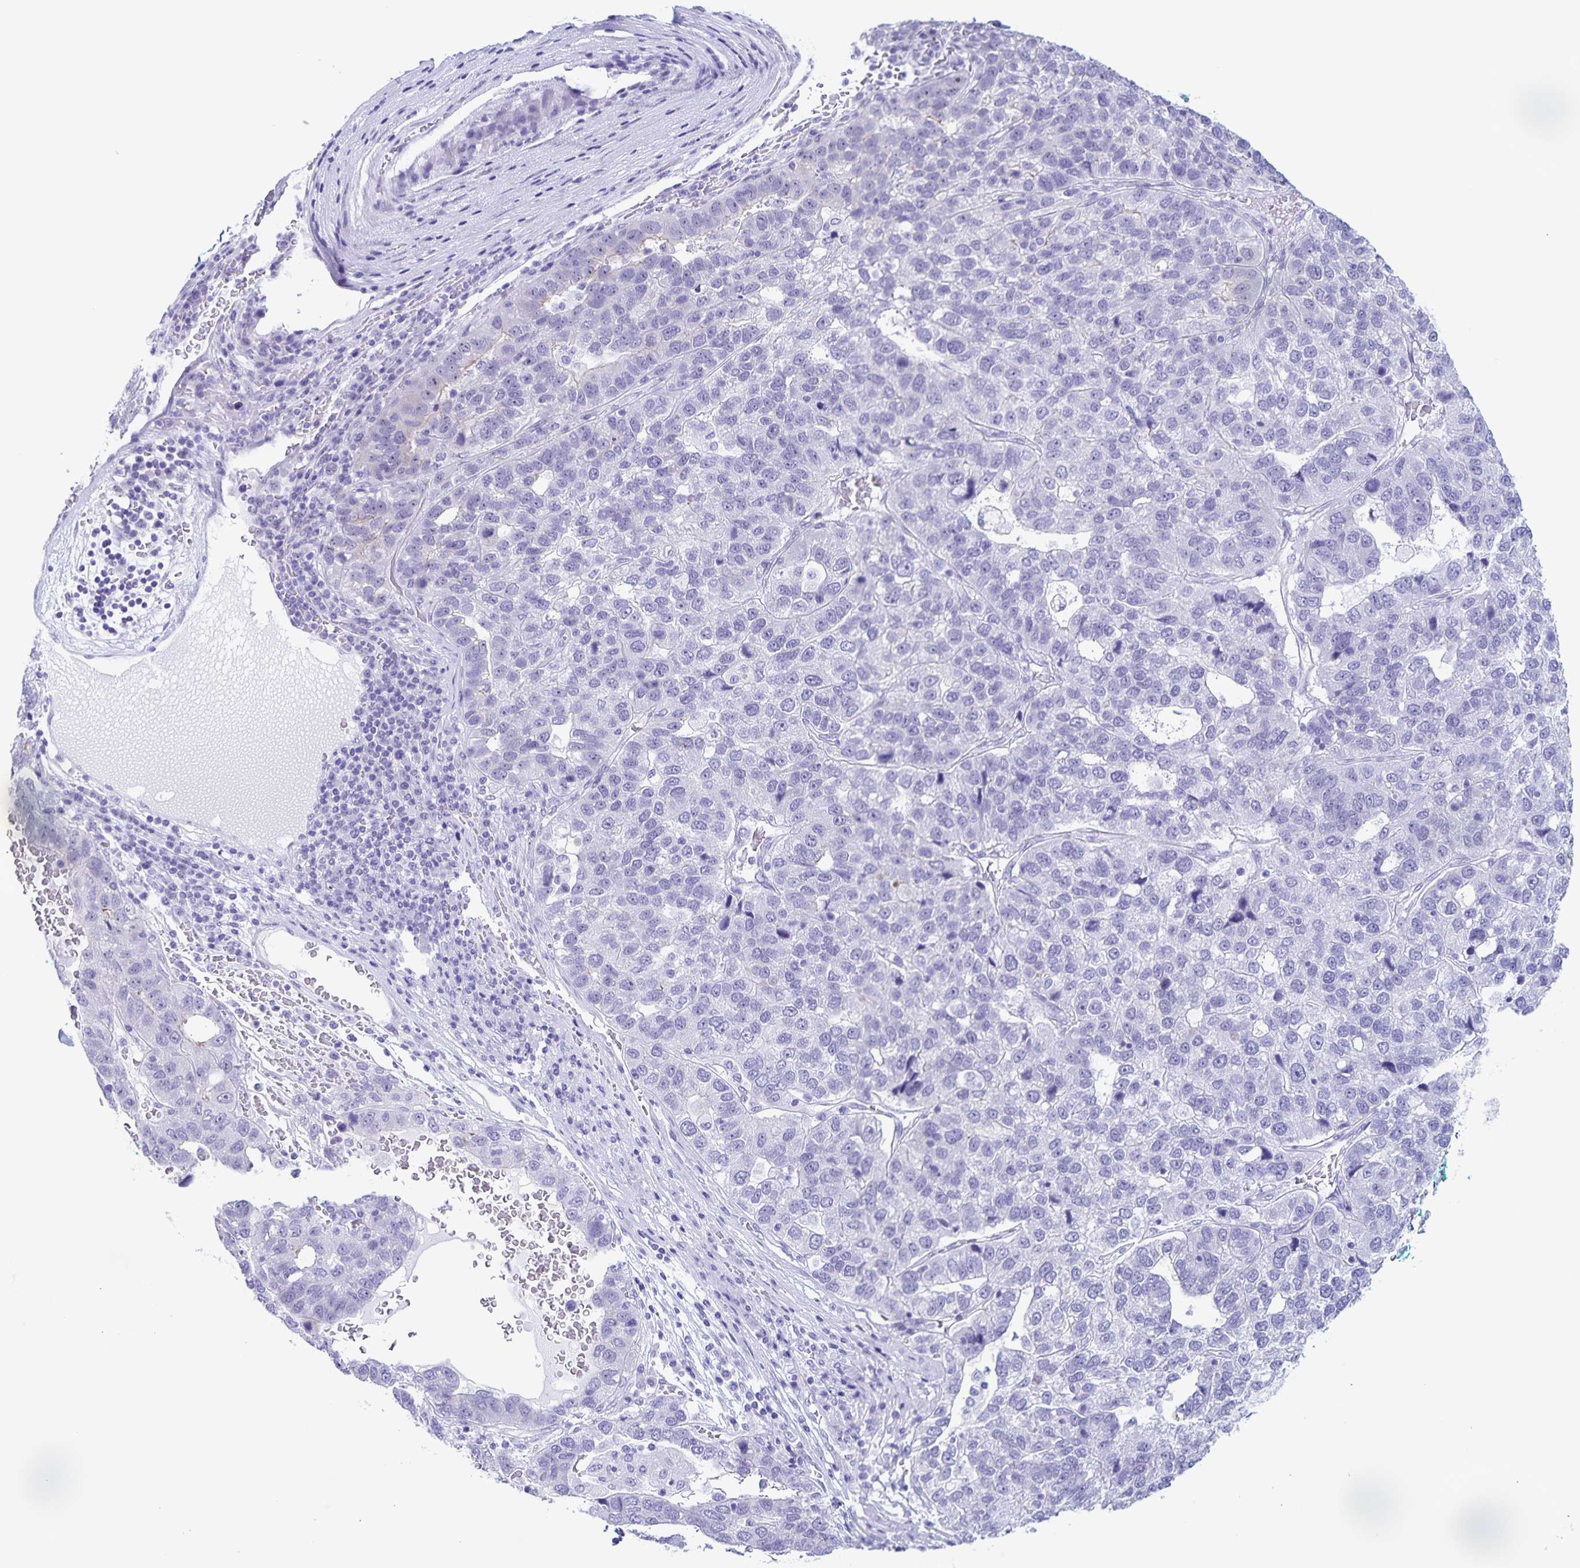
{"staining": {"intensity": "negative", "quantity": "none", "location": "none"}, "tissue": "pancreatic cancer", "cell_type": "Tumor cells", "image_type": "cancer", "snomed": [{"axis": "morphology", "description": "Adenocarcinoma, NOS"}, {"axis": "topography", "description": "Pancreas"}], "caption": "The micrograph displays no staining of tumor cells in adenocarcinoma (pancreatic).", "gene": "FAM170A", "patient": {"sex": "female", "age": 61}}